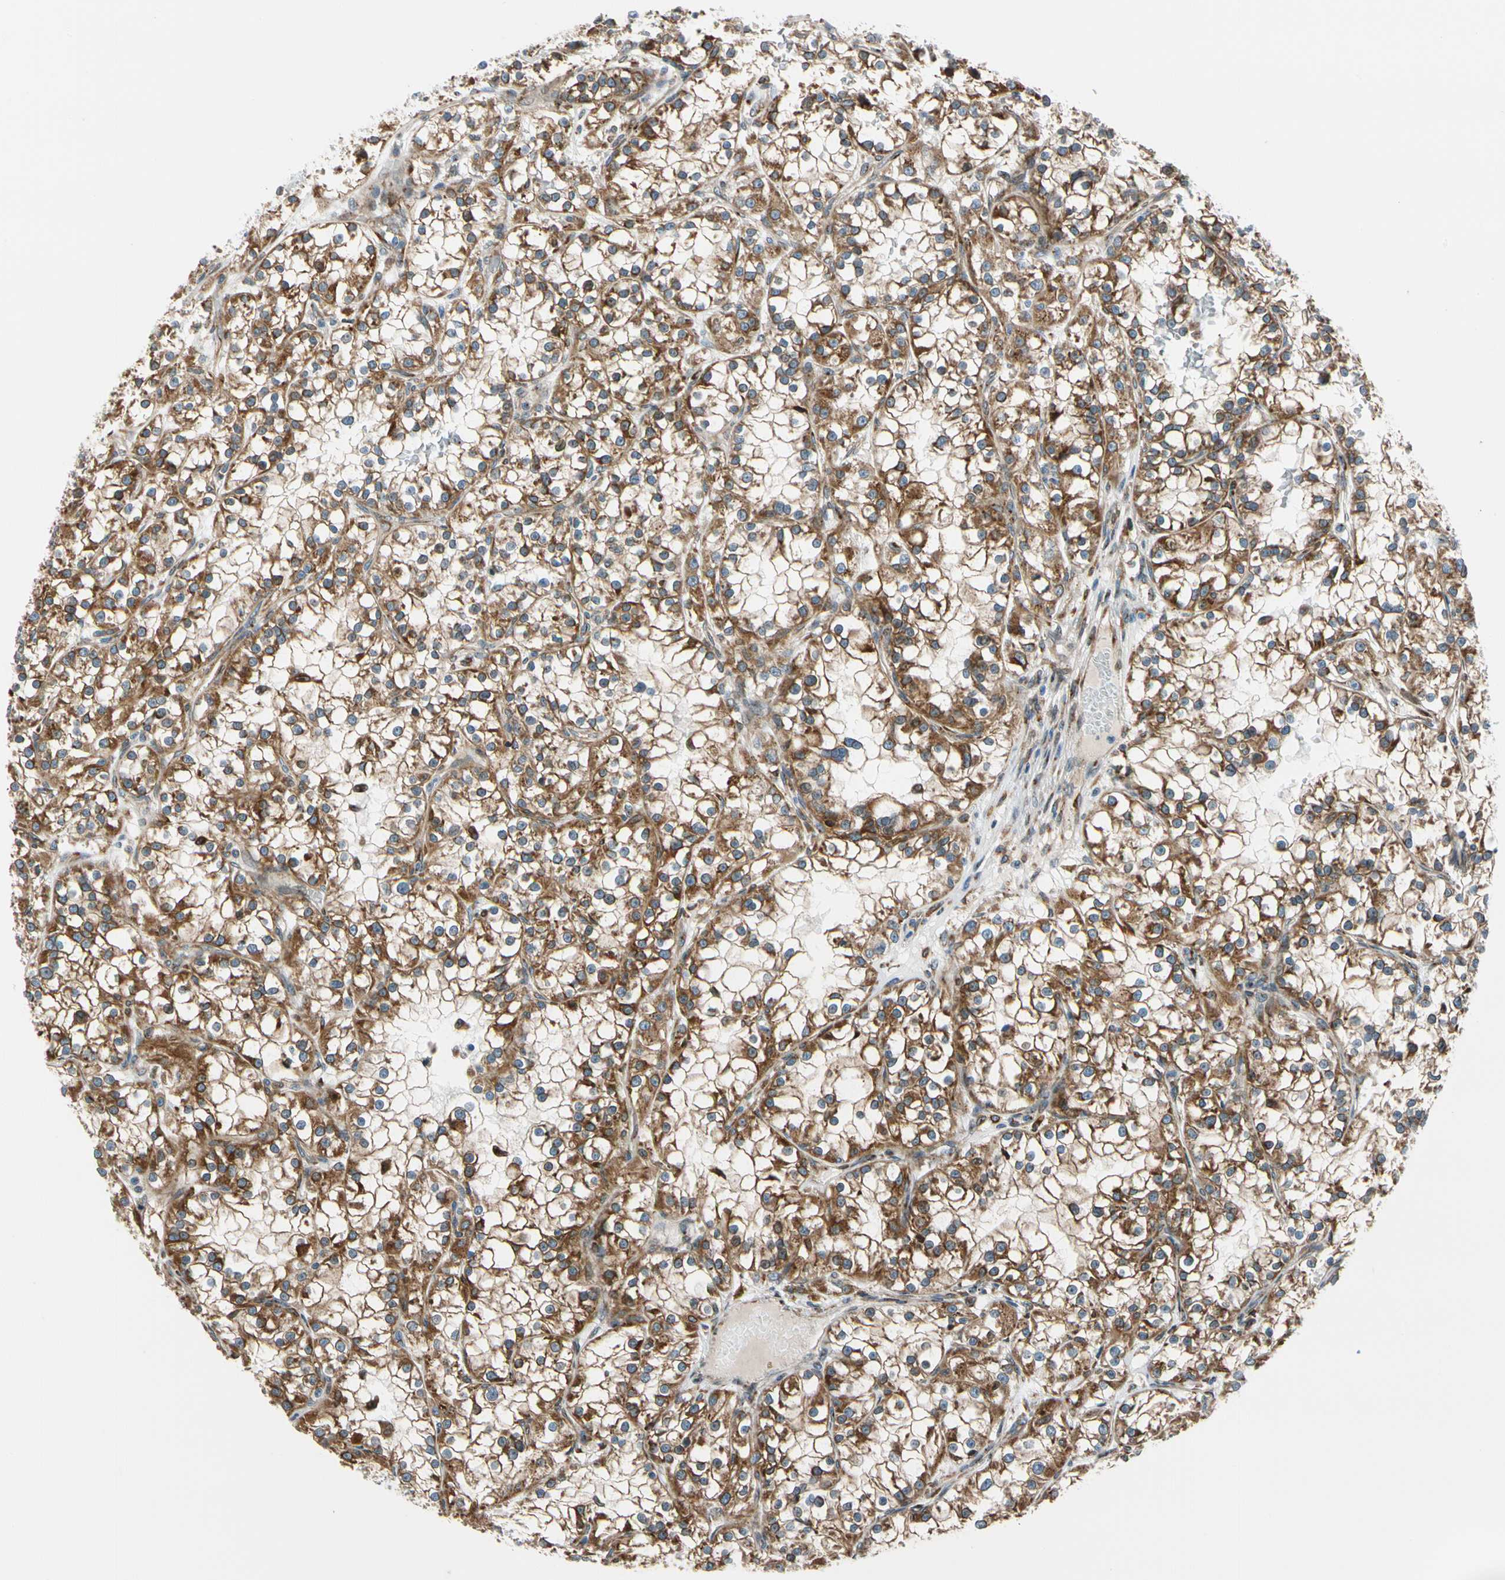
{"staining": {"intensity": "strong", "quantity": ">75%", "location": "cytoplasmic/membranous"}, "tissue": "renal cancer", "cell_type": "Tumor cells", "image_type": "cancer", "snomed": [{"axis": "morphology", "description": "Adenocarcinoma, NOS"}, {"axis": "topography", "description": "Kidney"}], "caption": "A micrograph showing strong cytoplasmic/membranous staining in about >75% of tumor cells in adenocarcinoma (renal), as visualized by brown immunohistochemical staining.", "gene": "NUCB1", "patient": {"sex": "female", "age": 52}}